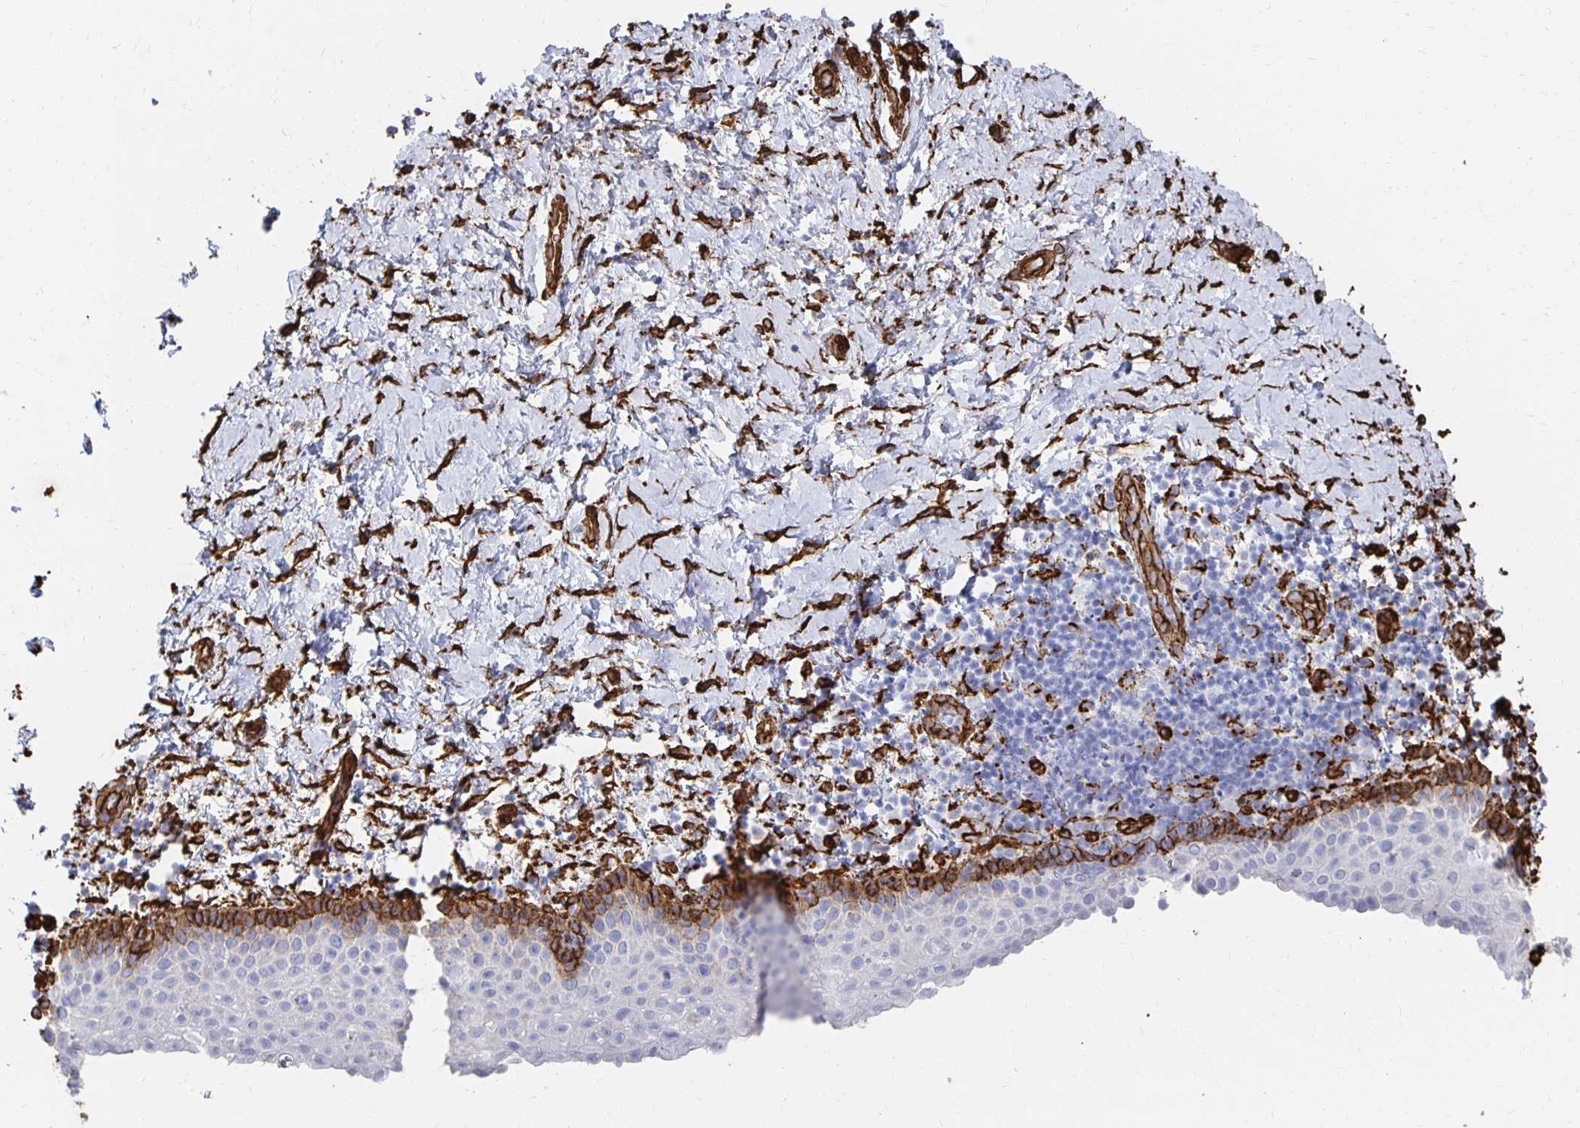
{"staining": {"intensity": "strong", "quantity": "<25%", "location": "cytoplasmic/membranous"}, "tissue": "vagina", "cell_type": "Squamous epithelial cells", "image_type": "normal", "snomed": [{"axis": "morphology", "description": "Normal tissue, NOS"}, {"axis": "topography", "description": "Vagina"}], "caption": "An IHC micrograph of normal tissue is shown. Protein staining in brown highlights strong cytoplasmic/membranous positivity in vagina within squamous epithelial cells. Using DAB (3,3'-diaminobenzidine) (brown) and hematoxylin (blue) stains, captured at high magnification using brightfield microscopy.", "gene": "VIPR2", "patient": {"sex": "female", "age": 61}}